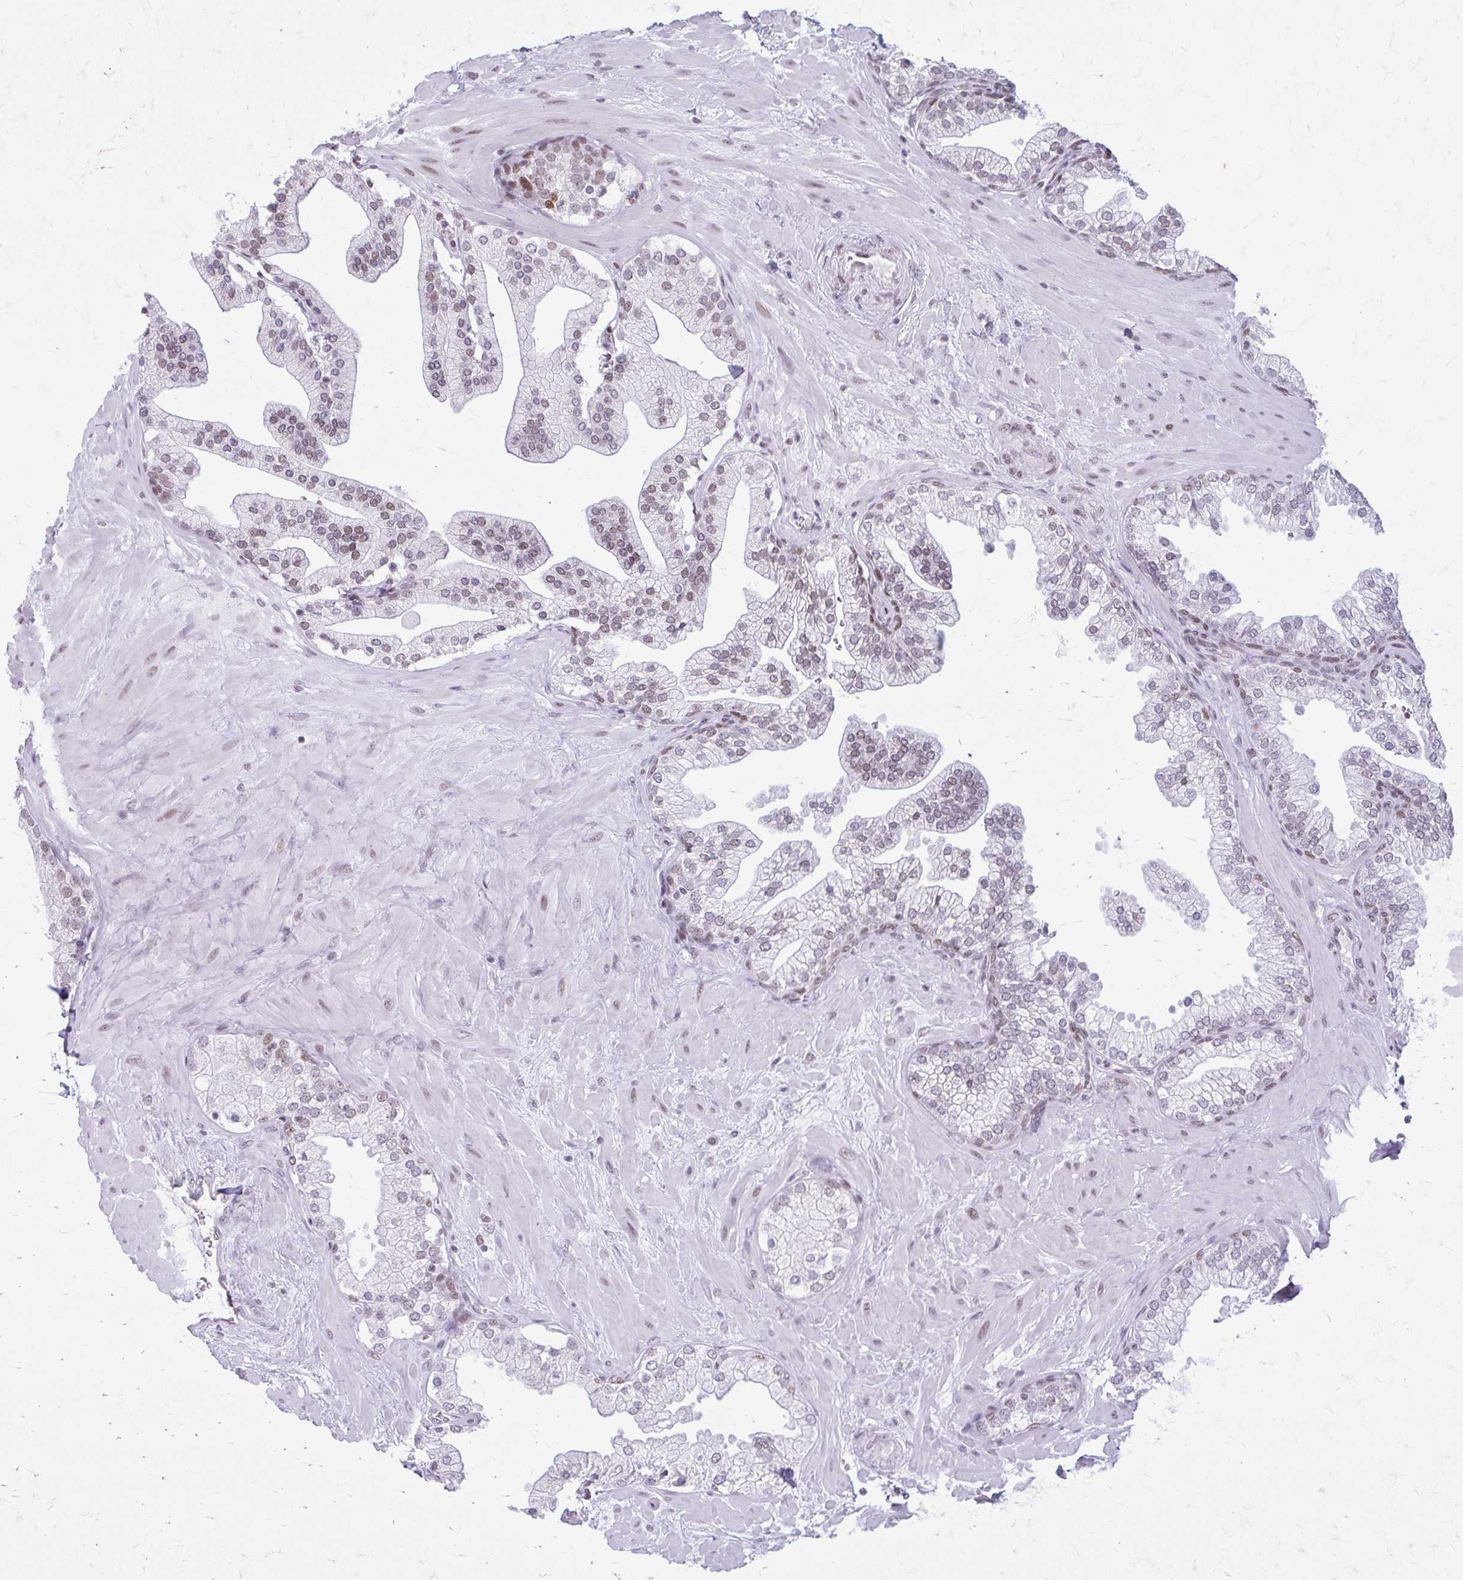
{"staining": {"intensity": "weak", "quantity": "25%-75%", "location": "nuclear"}, "tissue": "prostate", "cell_type": "Glandular cells", "image_type": "normal", "snomed": [{"axis": "morphology", "description": "Normal tissue, NOS"}, {"axis": "topography", "description": "Prostate"}, {"axis": "topography", "description": "Peripheral nerve tissue"}], "caption": "Glandular cells display low levels of weak nuclear positivity in about 25%-75% of cells in normal prostate. The staining was performed using DAB (3,3'-diaminobenzidine), with brown indicating positive protein expression. Nuclei are stained blue with hematoxylin.", "gene": "PABIR1", "patient": {"sex": "male", "age": 61}}